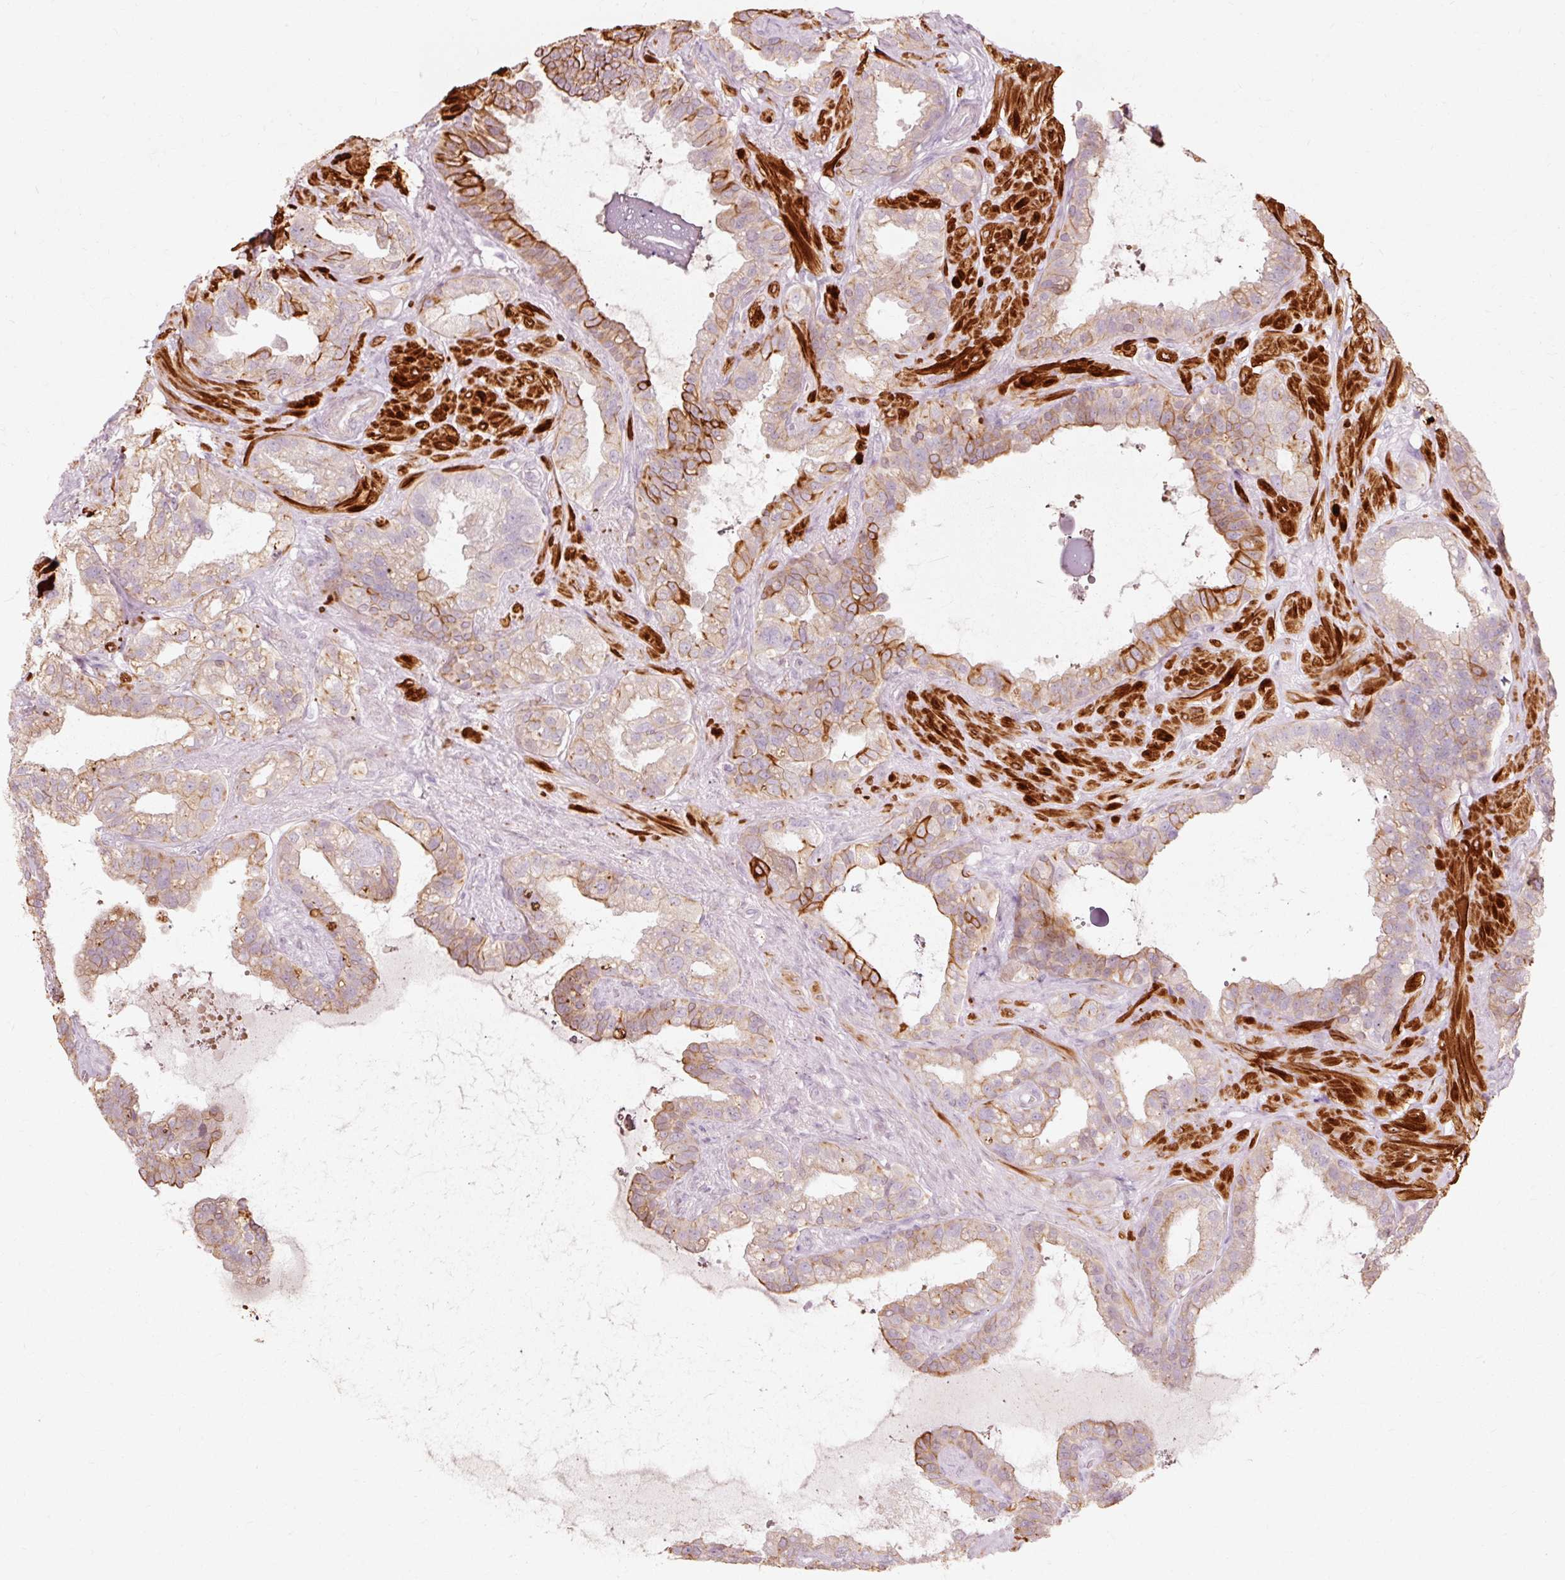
{"staining": {"intensity": "moderate", "quantity": ">75%", "location": "cytoplasmic/membranous"}, "tissue": "seminal vesicle", "cell_type": "Glandular cells", "image_type": "normal", "snomed": [{"axis": "morphology", "description": "Normal tissue, NOS"}, {"axis": "topography", "description": "Seminal veicle"}, {"axis": "topography", "description": "Peripheral nerve tissue"}], "caption": "IHC of benign seminal vesicle demonstrates medium levels of moderate cytoplasmic/membranous expression in about >75% of glandular cells. (DAB = brown stain, brightfield microscopy at high magnification).", "gene": "TRIM73", "patient": {"sex": "male", "age": 76}}